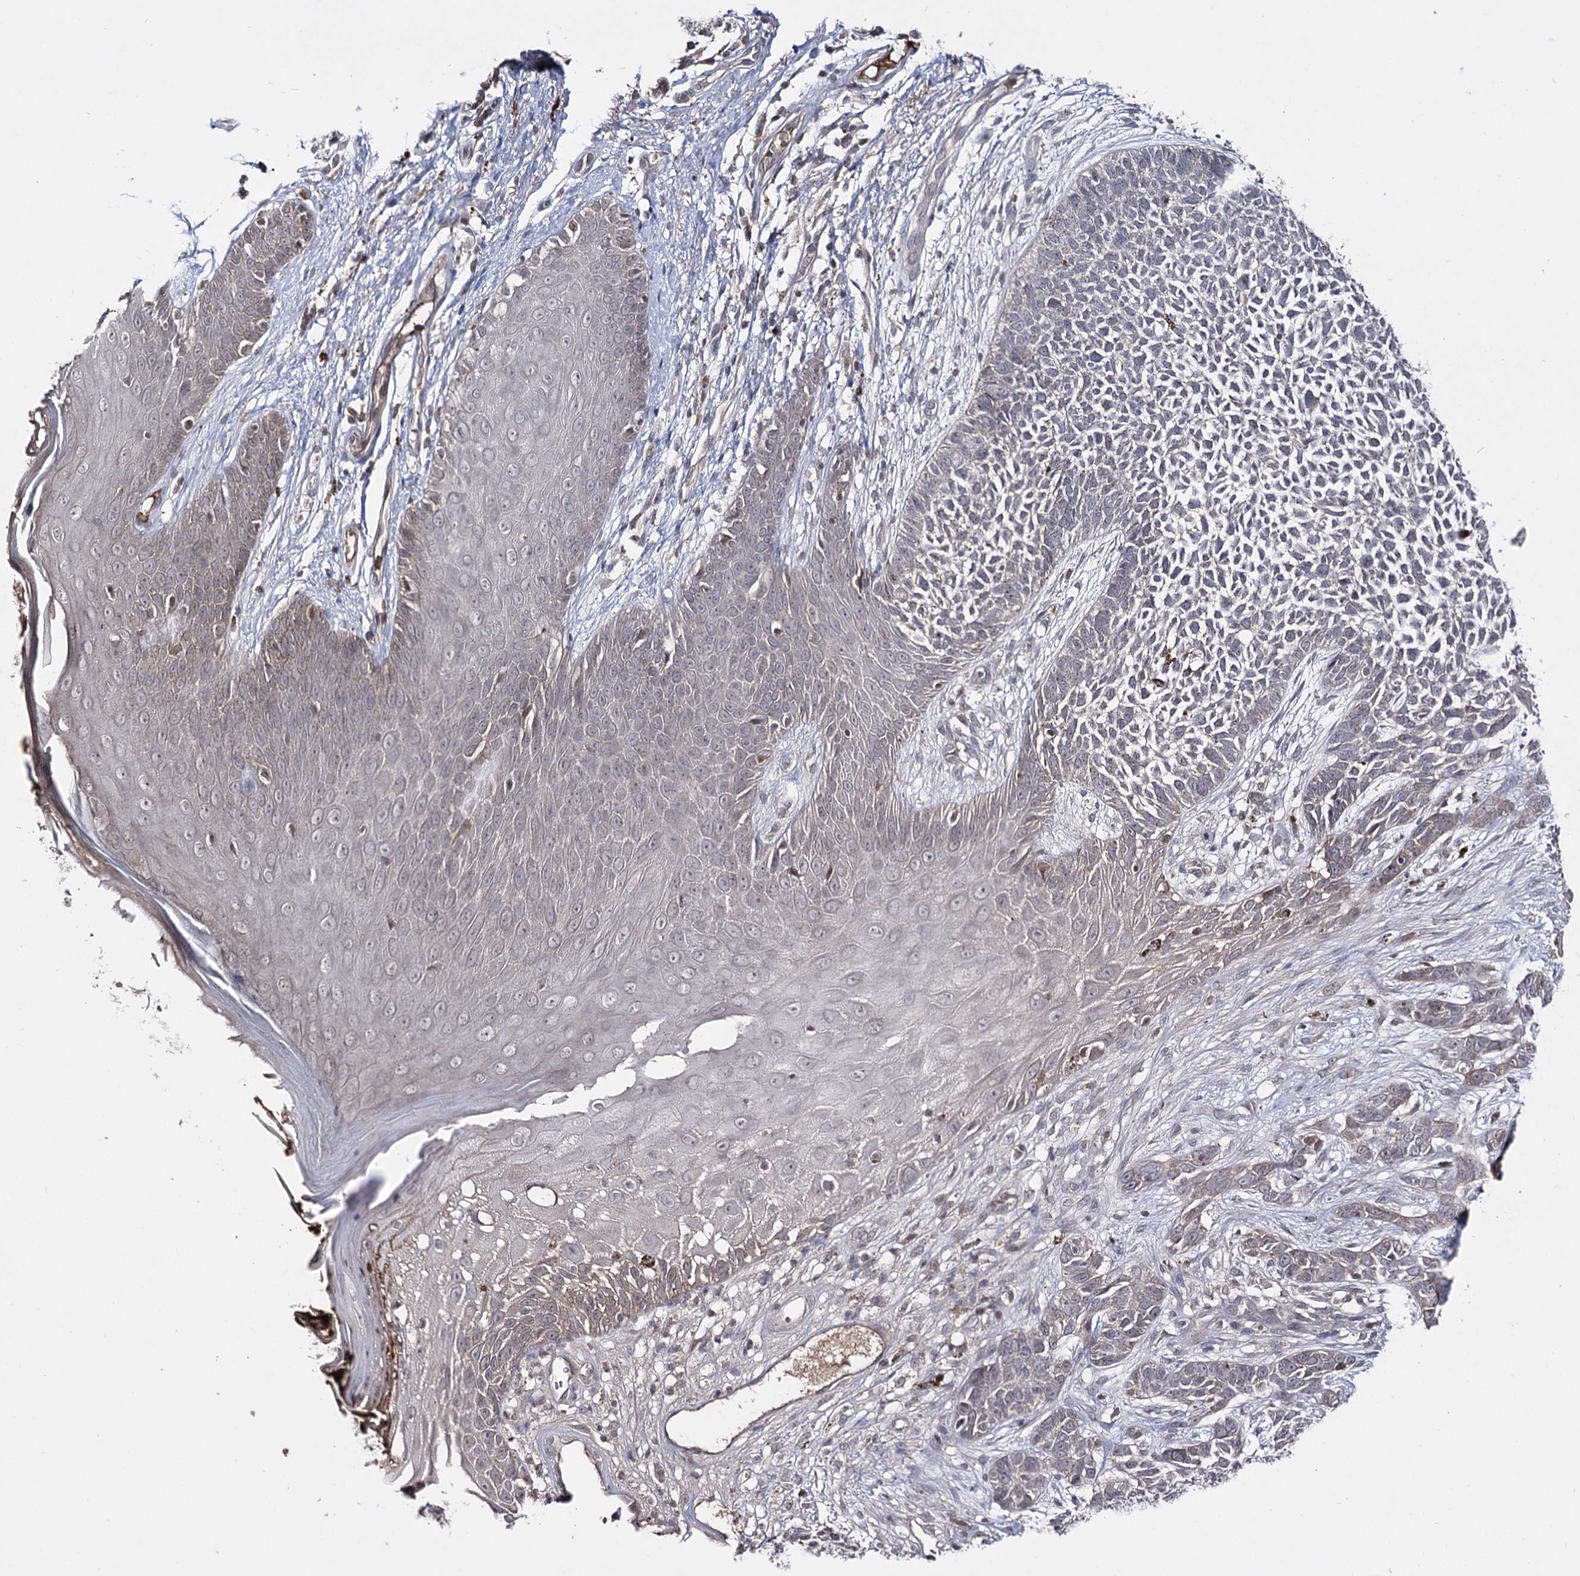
{"staining": {"intensity": "negative", "quantity": "none", "location": "none"}, "tissue": "skin cancer", "cell_type": "Tumor cells", "image_type": "cancer", "snomed": [{"axis": "morphology", "description": "Basal cell carcinoma"}, {"axis": "topography", "description": "Skin"}], "caption": "An image of skin cancer stained for a protein shows no brown staining in tumor cells.", "gene": "SYNGR3", "patient": {"sex": "female", "age": 84}}